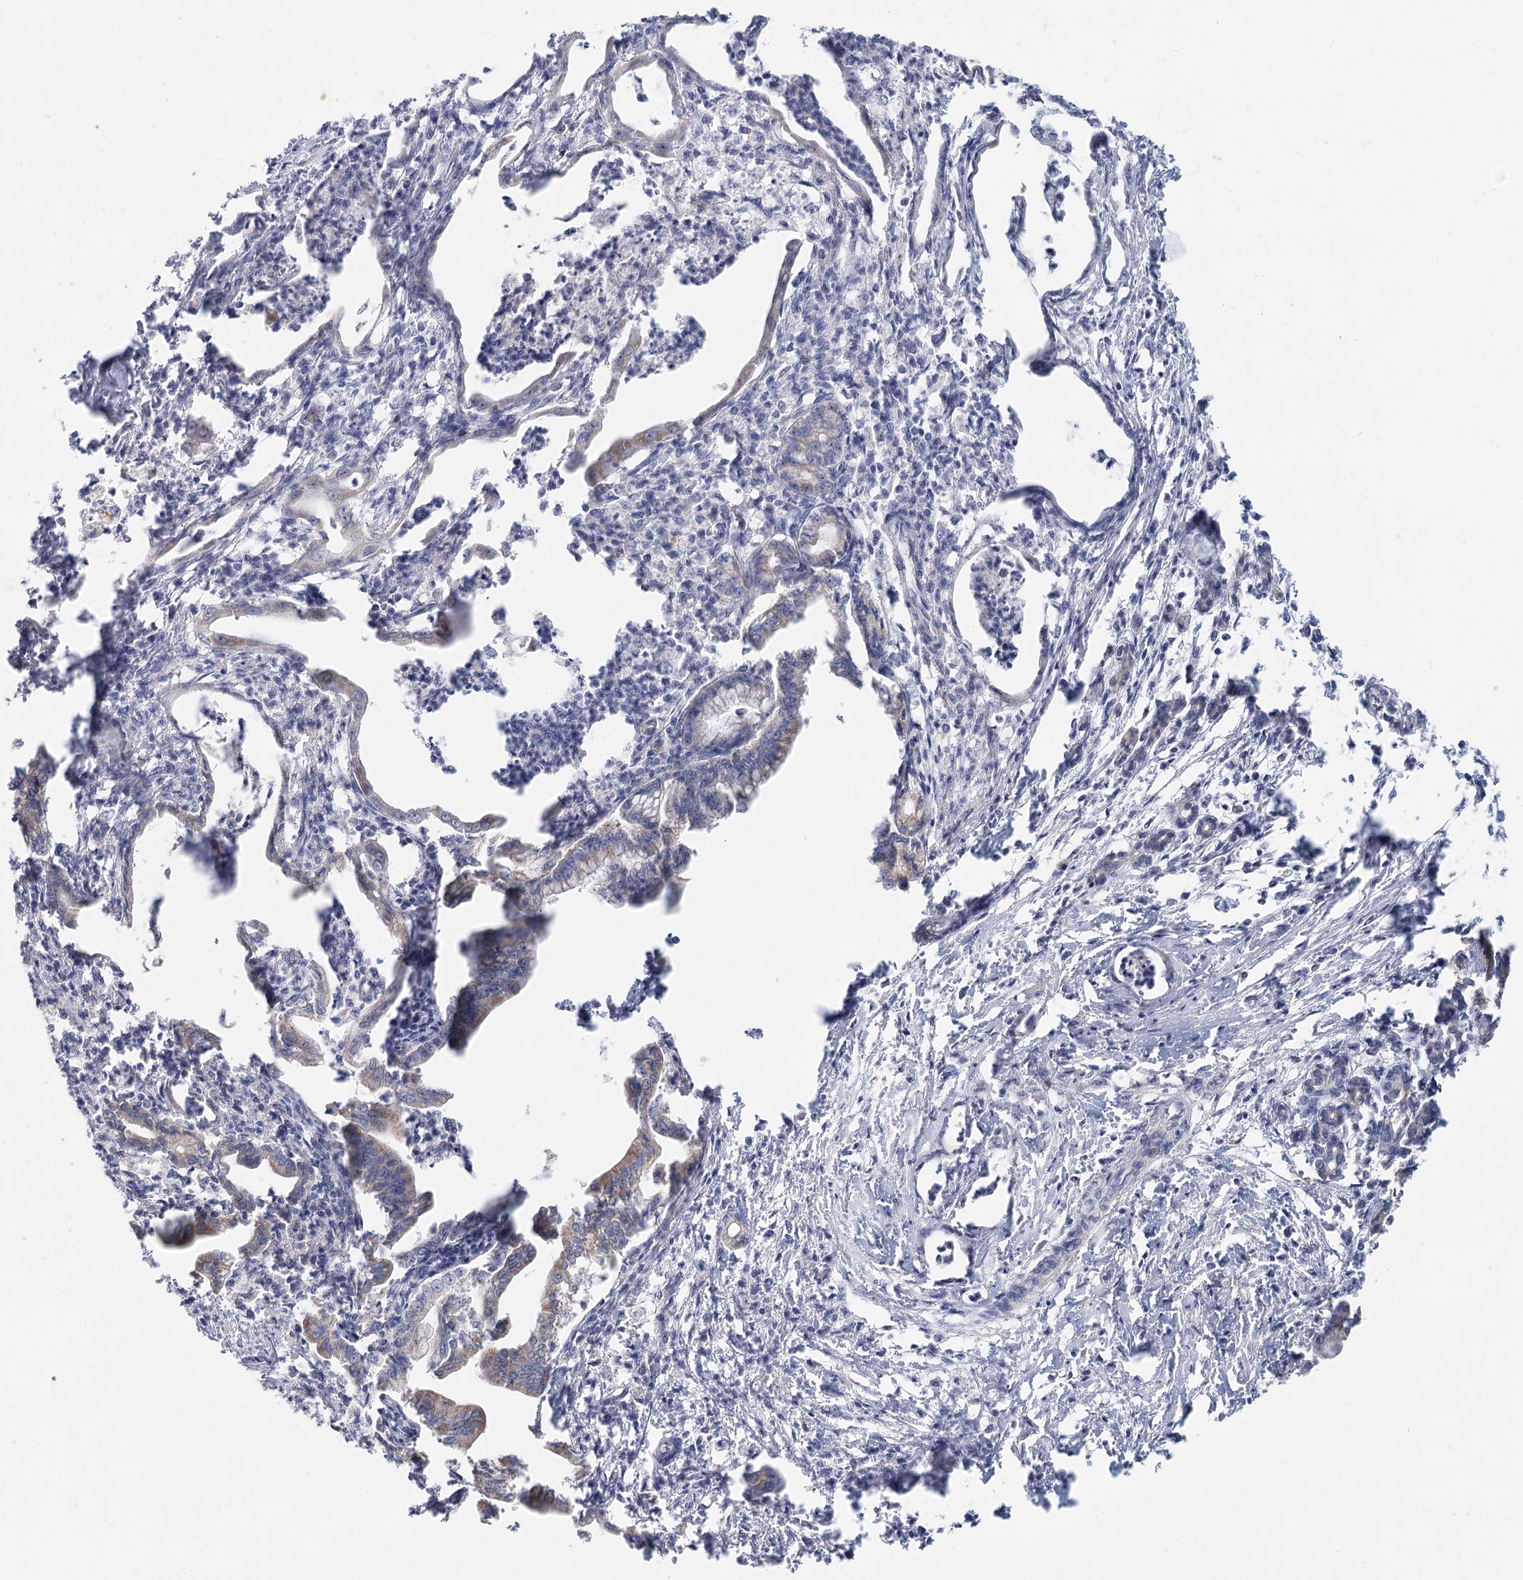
{"staining": {"intensity": "weak", "quantity": "25%-75%", "location": "cytoplasmic/membranous"}, "tissue": "pancreatic cancer", "cell_type": "Tumor cells", "image_type": "cancer", "snomed": [{"axis": "morphology", "description": "Adenocarcinoma, NOS"}, {"axis": "topography", "description": "Pancreas"}], "caption": "There is low levels of weak cytoplasmic/membranous expression in tumor cells of pancreatic cancer (adenocarcinoma), as demonstrated by immunohistochemical staining (brown color).", "gene": "ARHGAP44", "patient": {"sex": "female", "age": 55}}